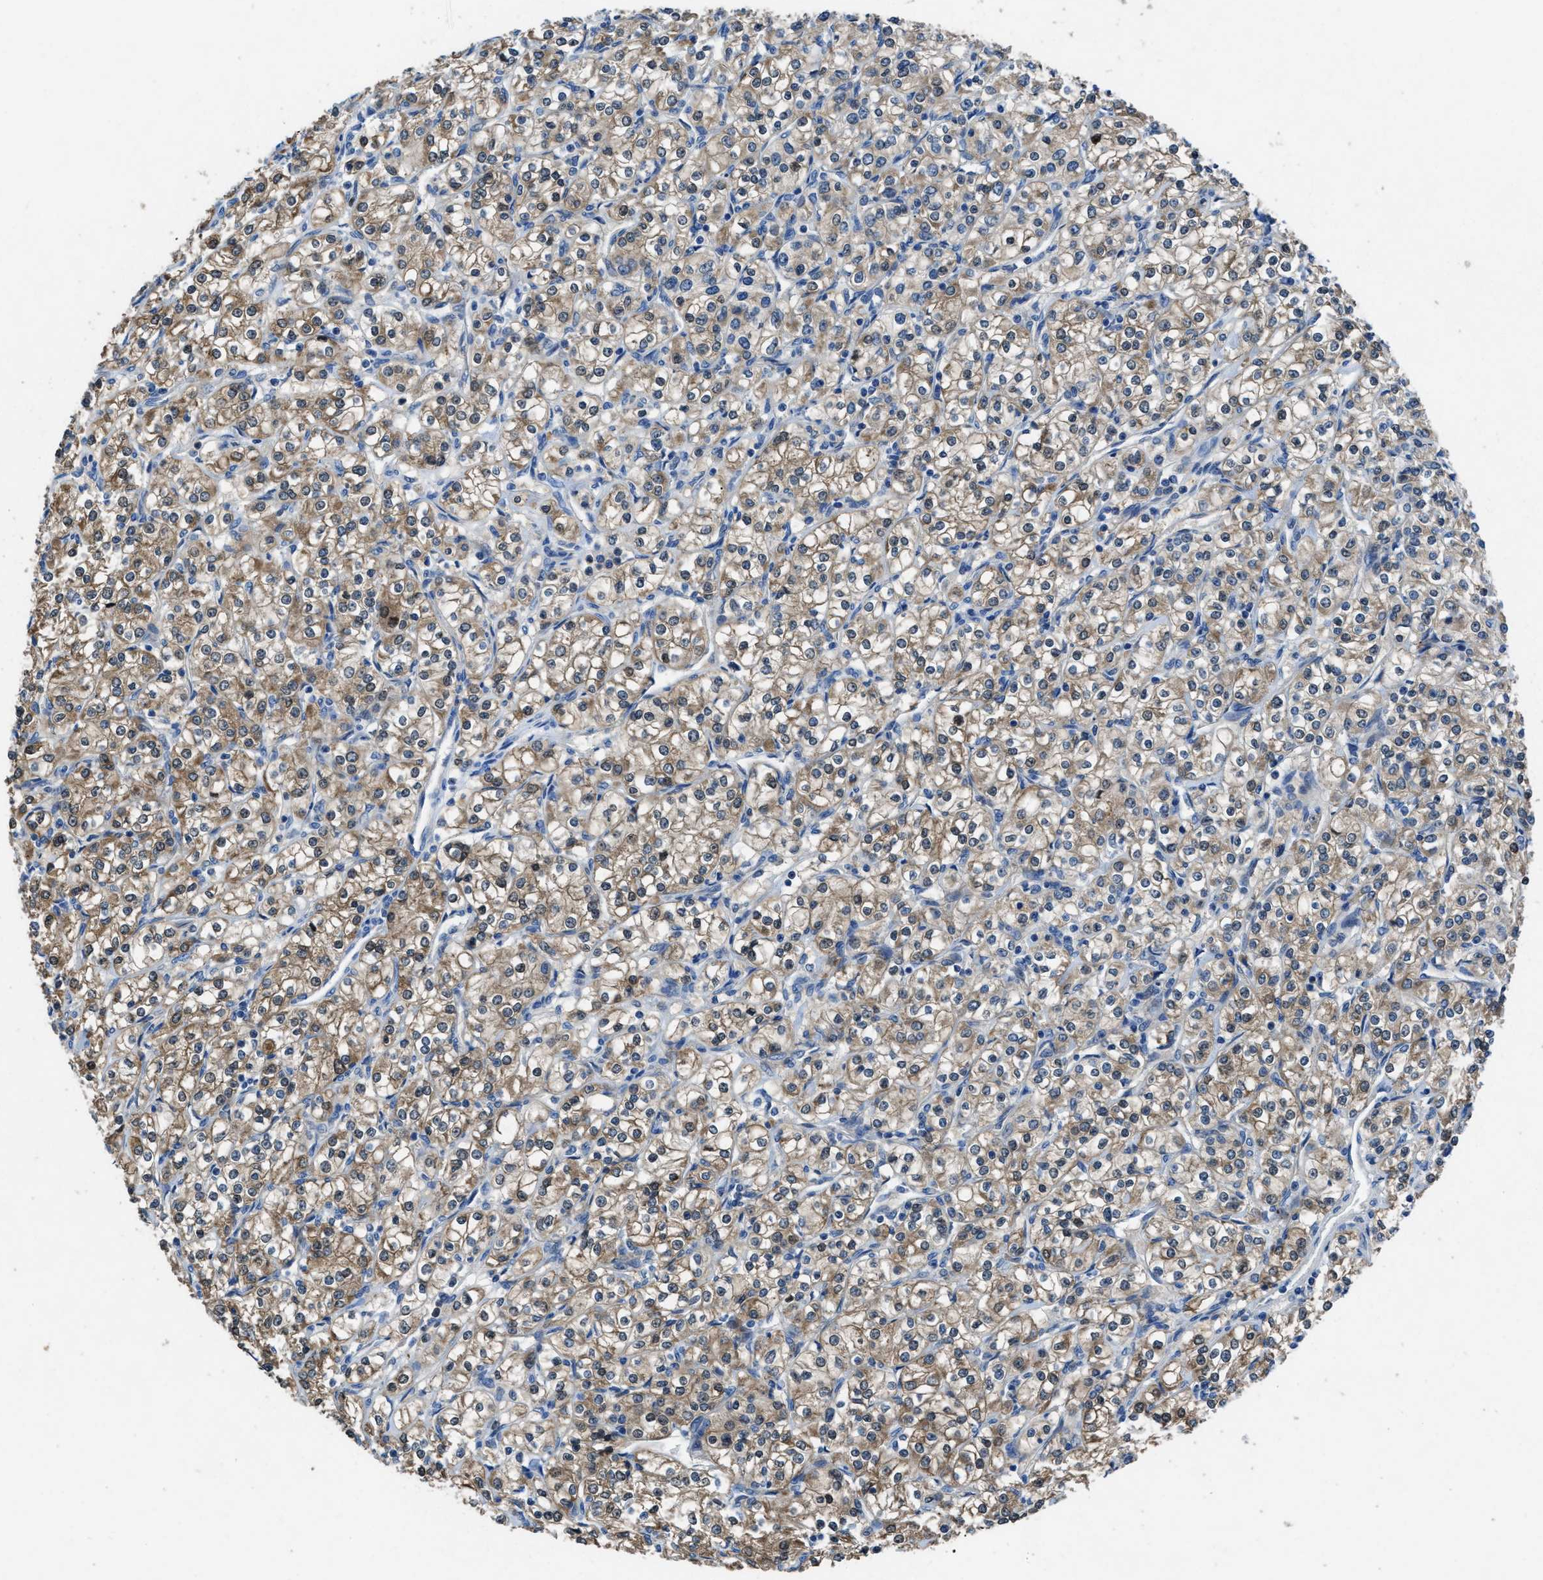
{"staining": {"intensity": "moderate", "quantity": ">75%", "location": "cytoplasmic/membranous"}, "tissue": "renal cancer", "cell_type": "Tumor cells", "image_type": "cancer", "snomed": [{"axis": "morphology", "description": "Adenocarcinoma, NOS"}, {"axis": "topography", "description": "Kidney"}], "caption": "The photomicrograph exhibits a brown stain indicating the presence of a protein in the cytoplasmic/membranous of tumor cells in adenocarcinoma (renal).", "gene": "MAP3K20", "patient": {"sex": "male", "age": 77}}